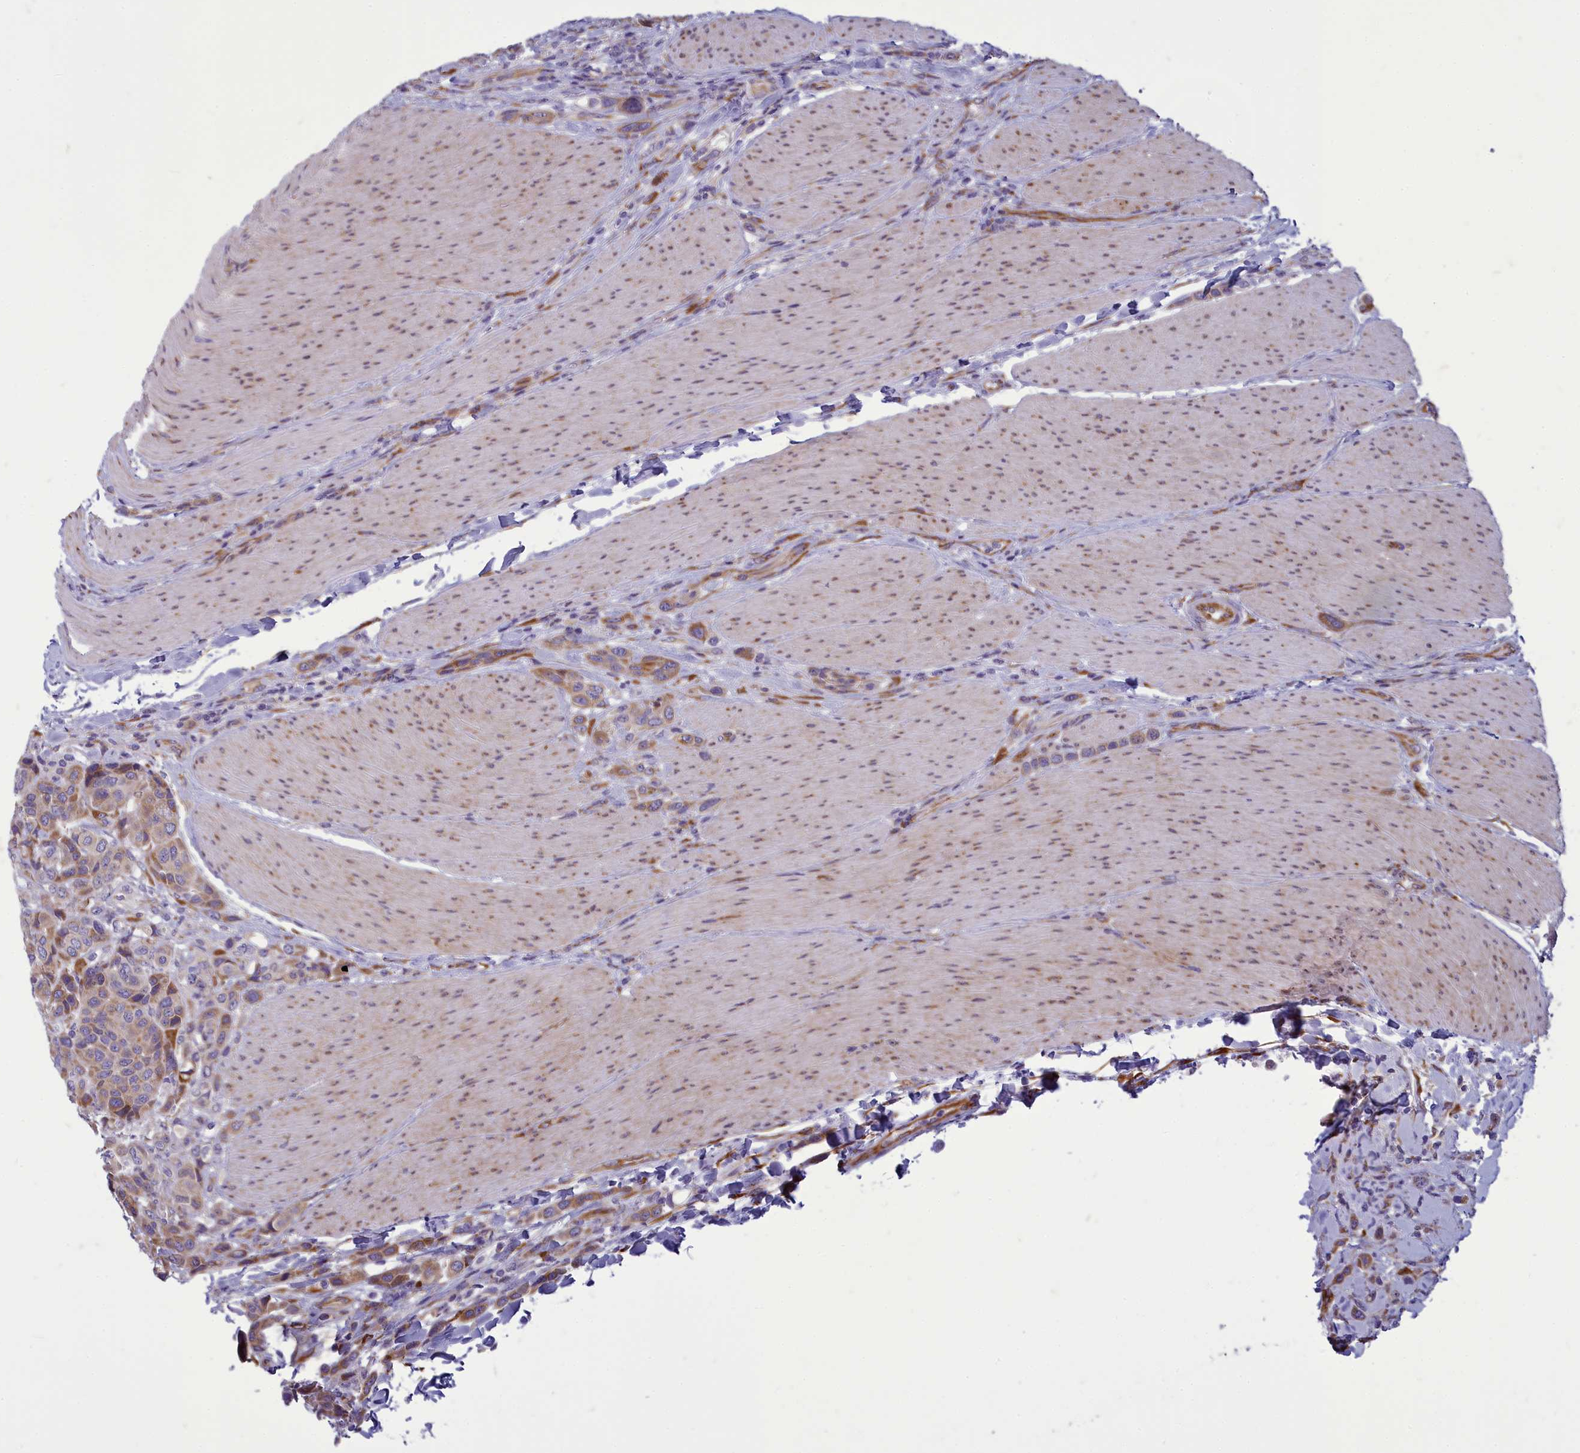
{"staining": {"intensity": "moderate", "quantity": ">75%", "location": "cytoplasmic/membranous"}, "tissue": "urothelial cancer", "cell_type": "Tumor cells", "image_type": "cancer", "snomed": [{"axis": "morphology", "description": "Urothelial carcinoma, High grade"}, {"axis": "topography", "description": "Urinary bladder"}], "caption": "There is medium levels of moderate cytoplasmic/membranous staining in tumor cells of urothelial cancer, as demonstrated by immunohistochemical staining (brown color).", "gene": "CENATAC", "patient": {"sex": "male", "age": 50}}